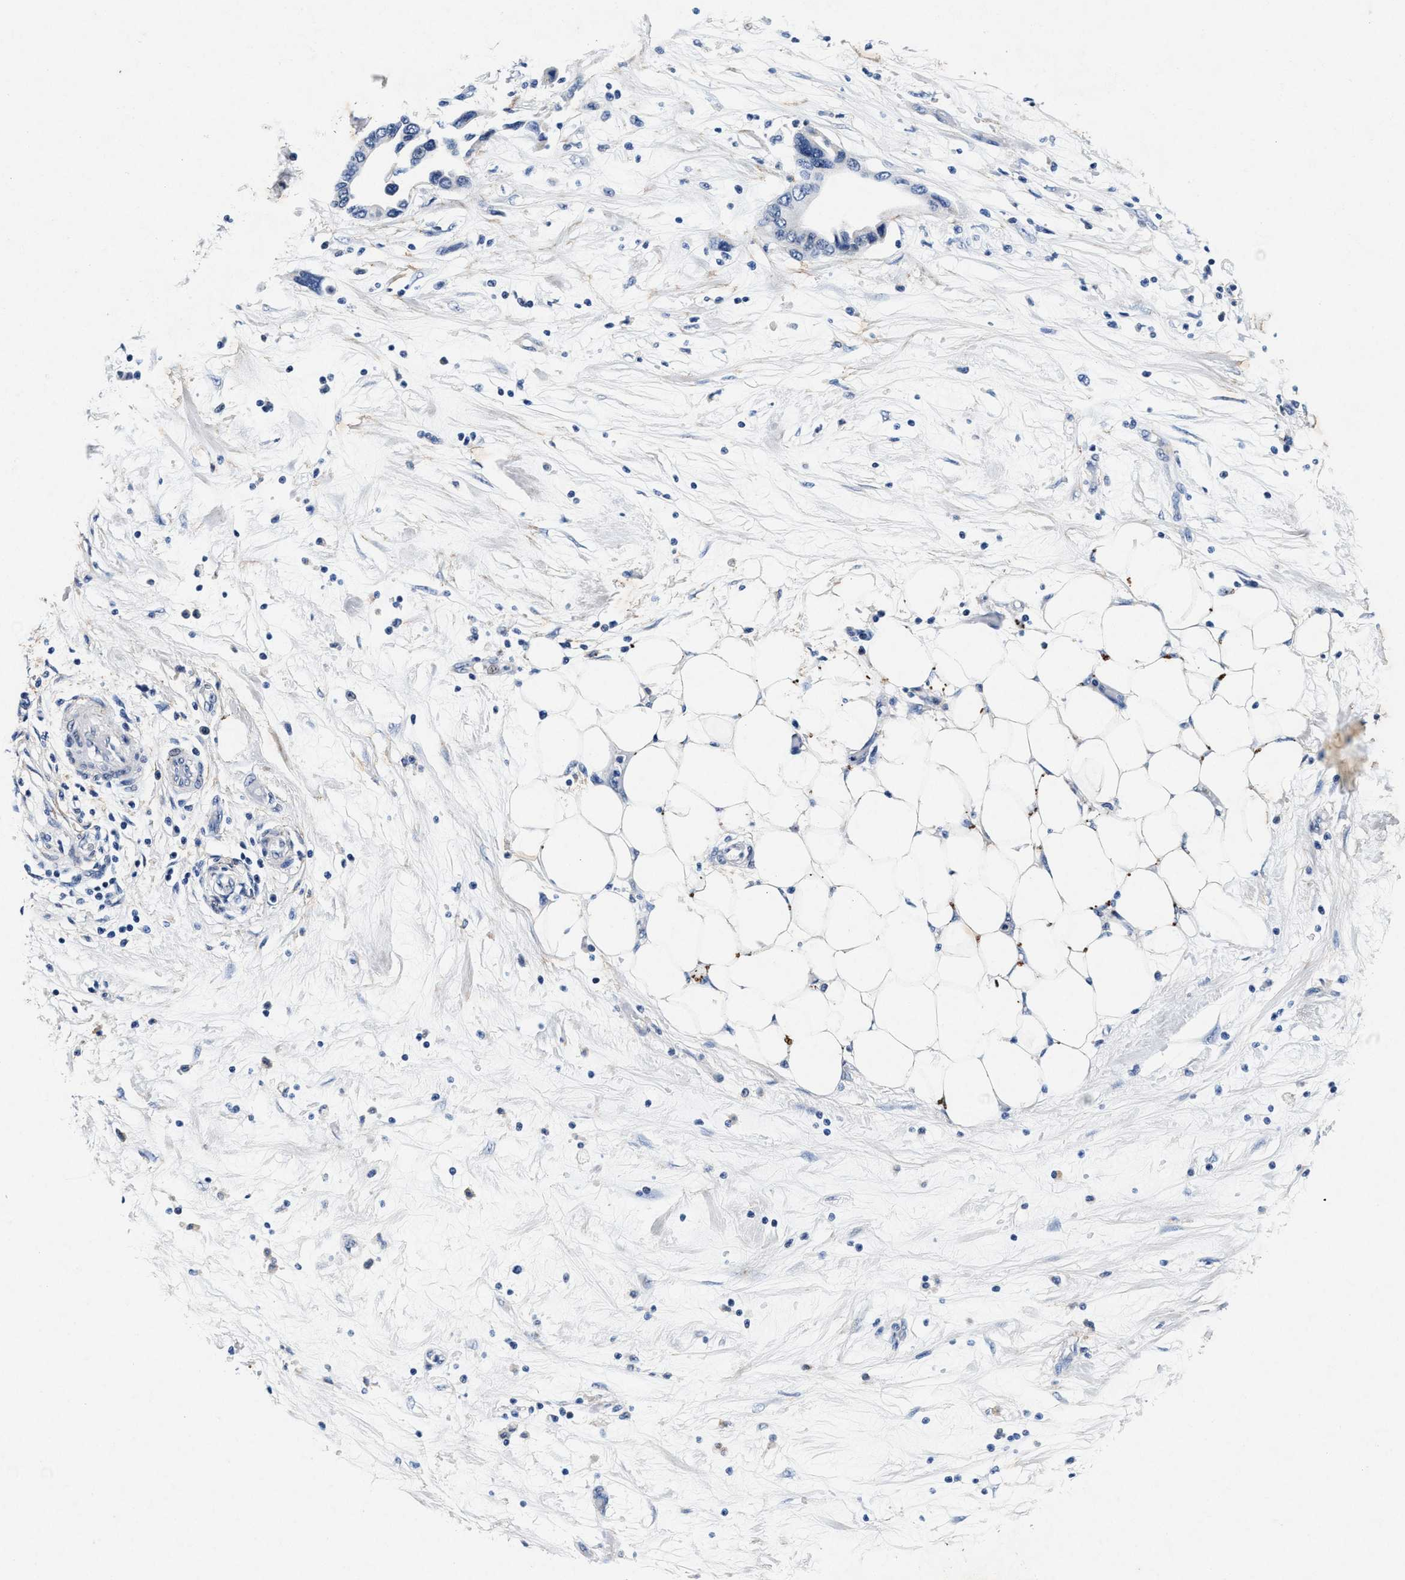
{"staining": {"intensity": "negative", "quantity": "none", "location": "none"}, "tissue": "pancreatic cancer", "cell_type": "Tumor cells", "image_type": "cancer", "snomed": [{"axis": "morphology", "description": "Adenocarcinoma, NOS"}, {"axis": "topography", "description": "Pancreas"}], "caption": "DAB (3,3'-diaminobenzidine) immunohistochemical staining of human pancreatic cancer (adenocarcinoma) displays no significant staining in tumor cells.", "gene": "SLC8A1", "patient": {"sex": "female", "age": 57}}